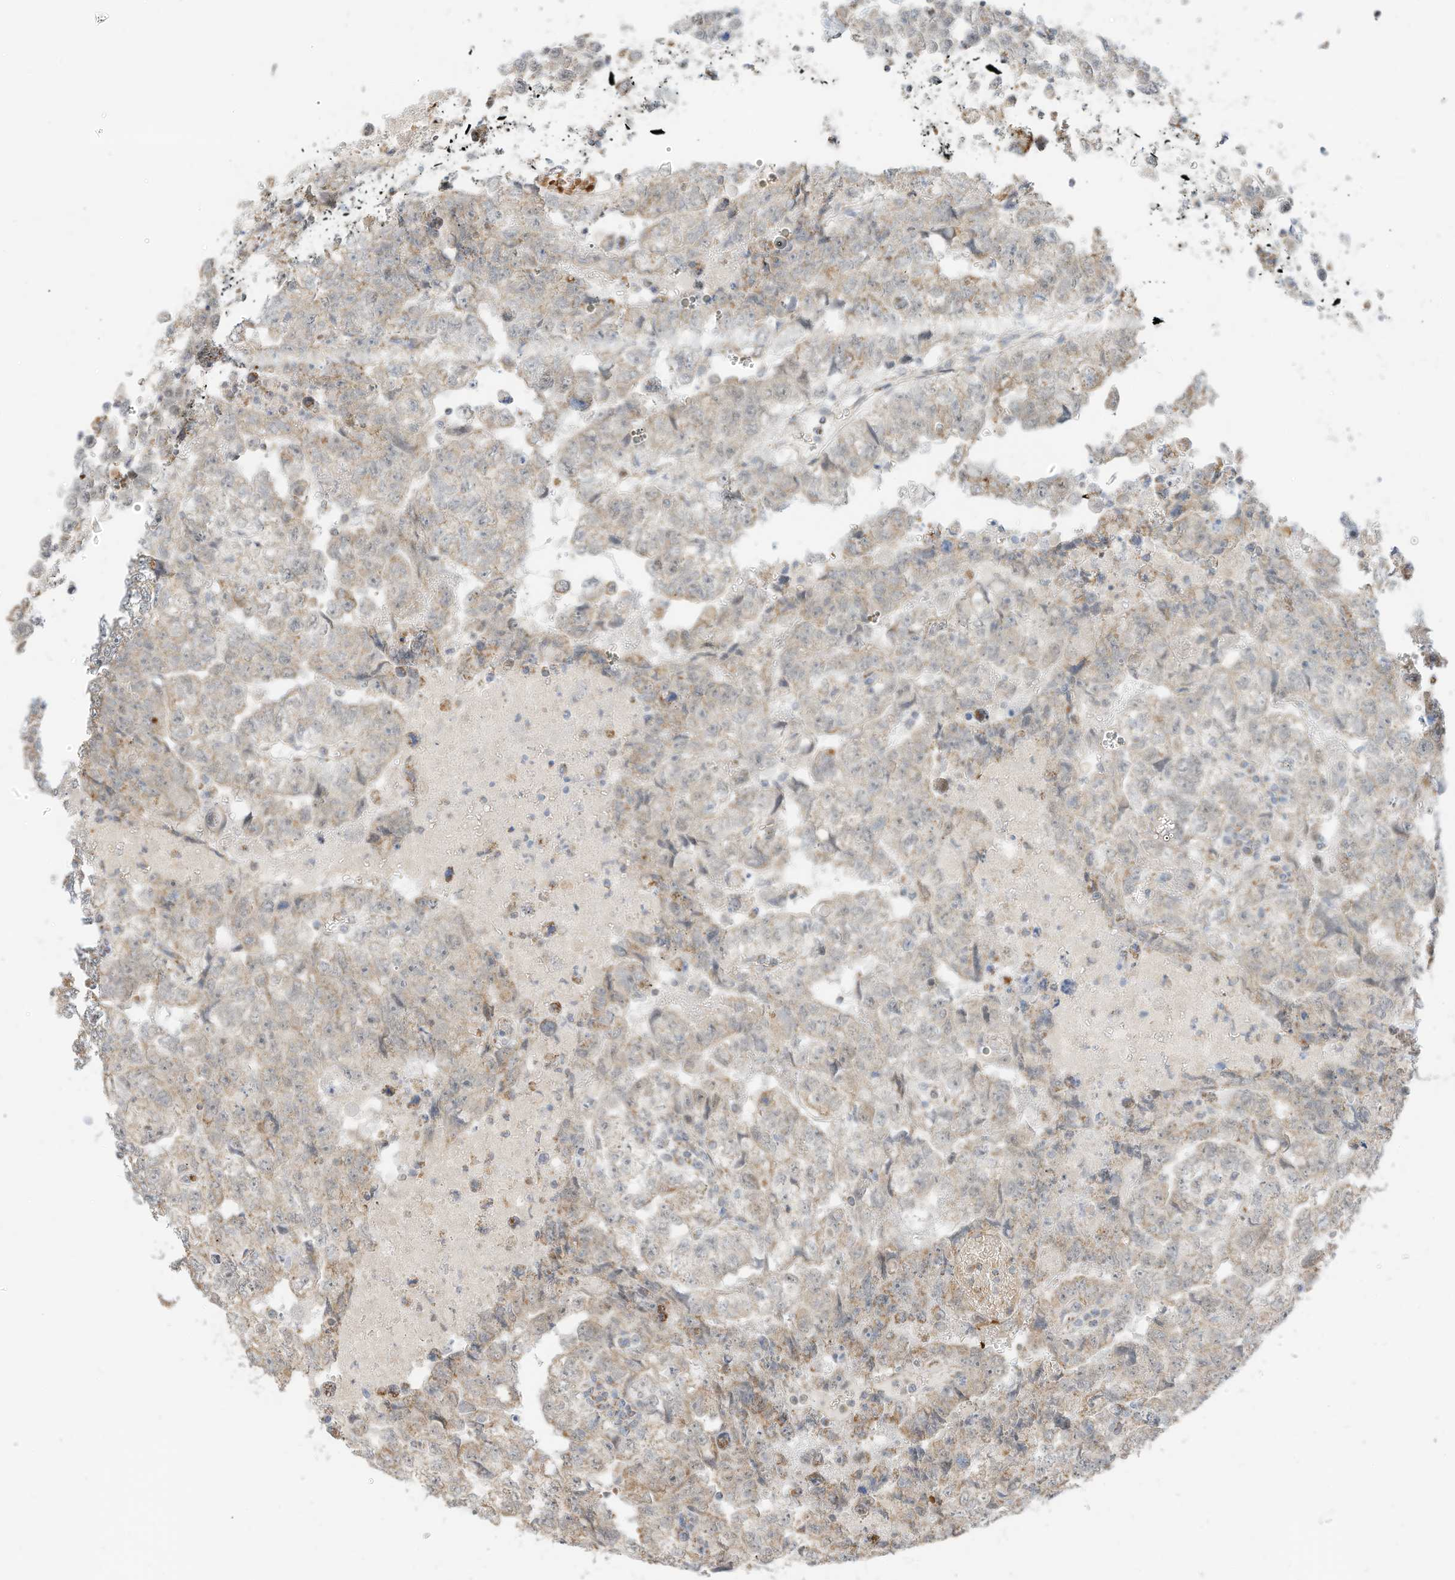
{"staining": {"intensity": "weak", "quantity": "25%-75%", "location": "cytoplasmic/membranous"}, "tissue": "testis cancer", "cell_type": "Tumor cells", "image_type": "cancer", "snomed": [{"axis": "morphology", "description": "Carcinoma, Embryonal, NOS"}, {"axis": "topography", "description": "Testis"}], "caption": "There is low levels of weak cytoplasmic/membranous expression in tumor cells of testis embryonal carcinoma, as demonstrated by immunohistochemical staining (brown color).", "gene": "MTUS2", "patient": {"sex": "male", "age": 36}}